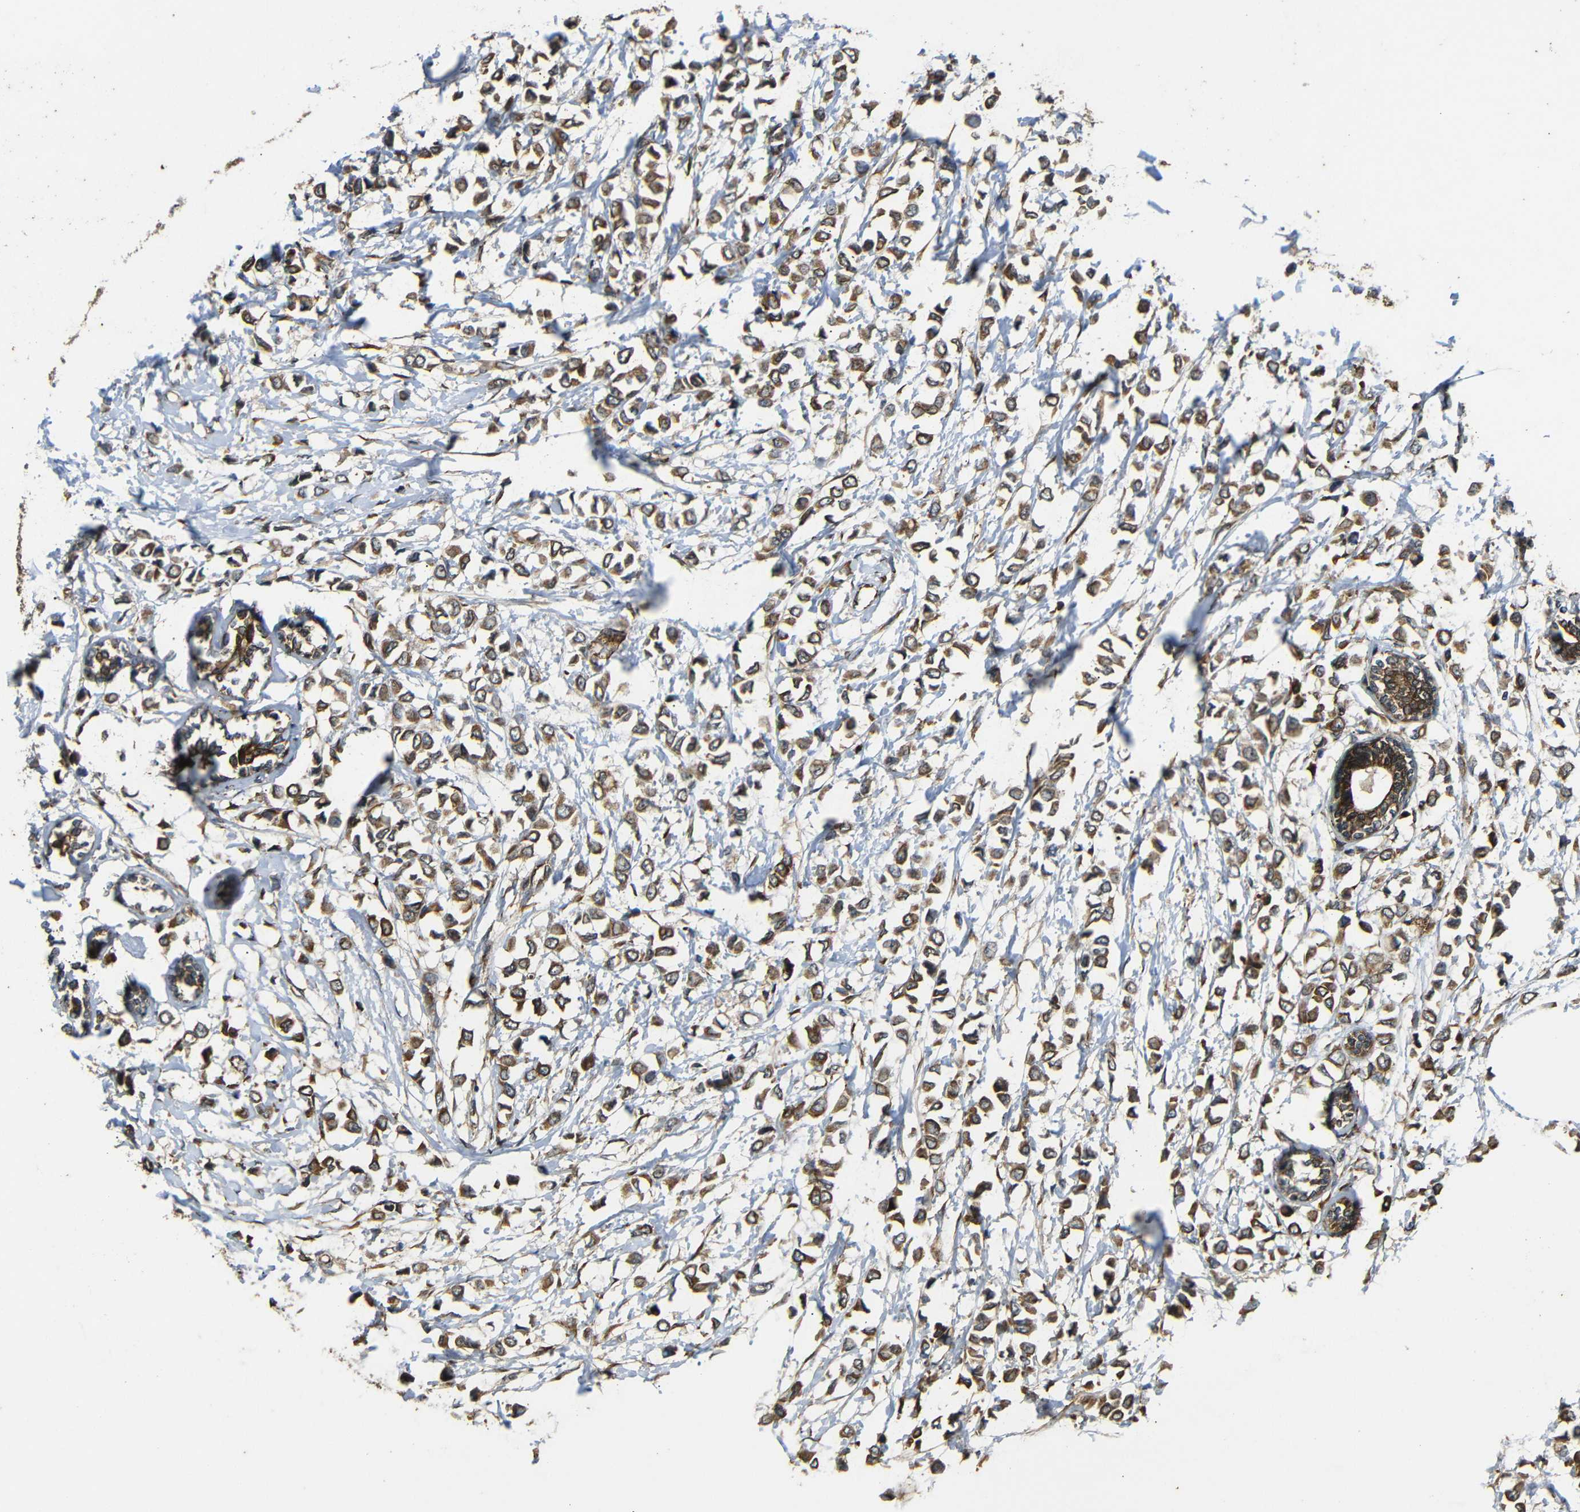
{"staining": {"intensity": "strong", "quantity": ">75%", "location": "cytoplasmic/membranous"}, "tissue": "breast cancer", "cell_type": "Tumor cells", "image_type": "cancer", "snomed": [{"axis": "morphology", "description": "Lobular carcinoma"}, {"axis": "topography", "description": "Breast"}], "caption": "Immunohistochemical staining of human breast cancer (lobular carcinoma) displays strong cytoplasmic/membranous protein positivity in approximately >75% of tumor cells.", "gene": "TRPC1", "patient": {"sex": "female", "age": 51}}